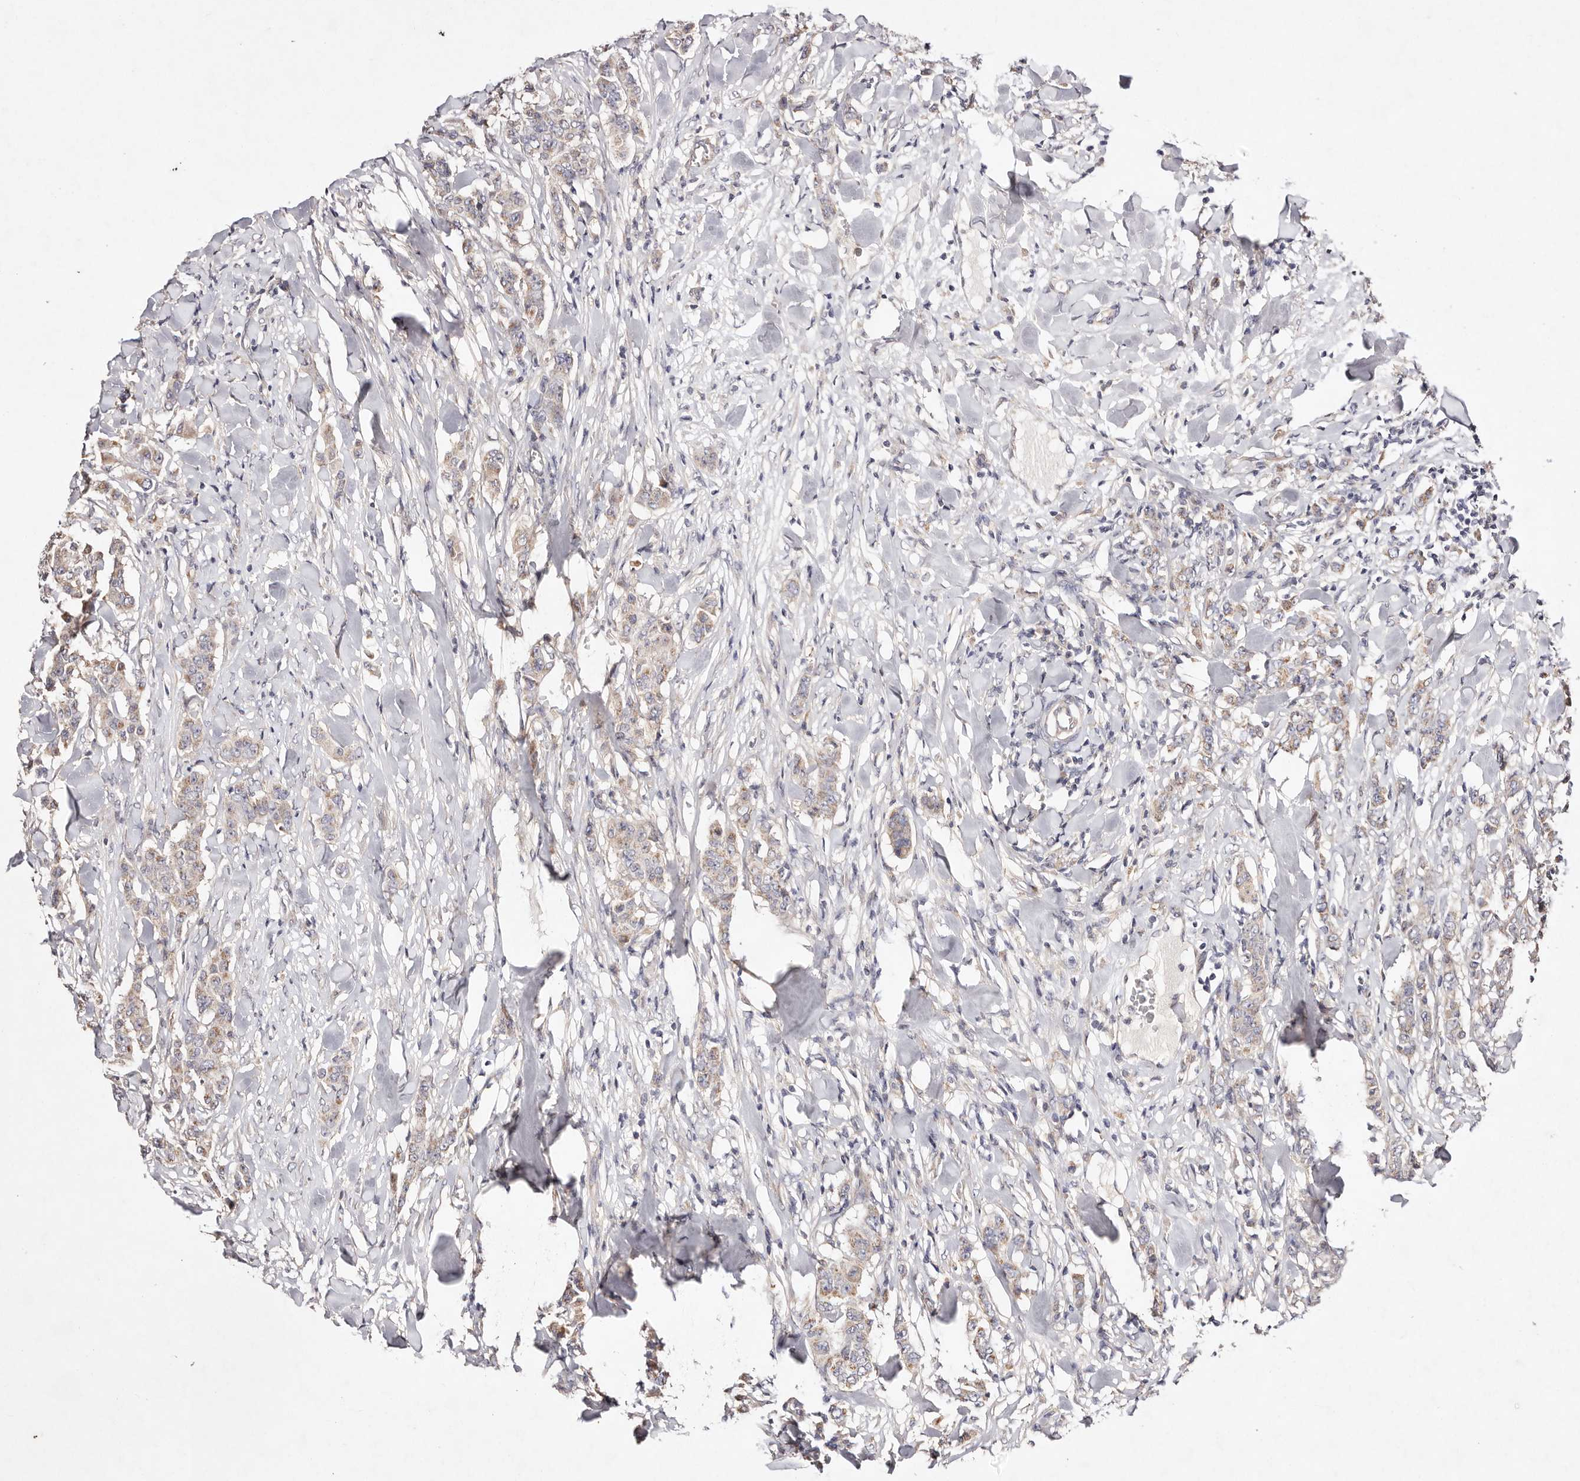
{"staining": {"intensity": "weak", "quantity": ">75%", "location": "cytoplasmic/membranous"}, "tissue": "breast cancer", "cell_type": "Tumor cells", "image_type": "cancer", "snomed": [{"axis": "morphology", "description": "Duct carcinoma"}, {"axis": "topography", "description": "Breast"}], "caption": "IHC photomicrograph of breast cancer stained for a protein (brown), which exhibits low levels of weak cytoplasmic/membranous staining in approximately >75% of tumor cells.", "gene": "TSC2", "patient": {"sex": "female", "age": 40}}